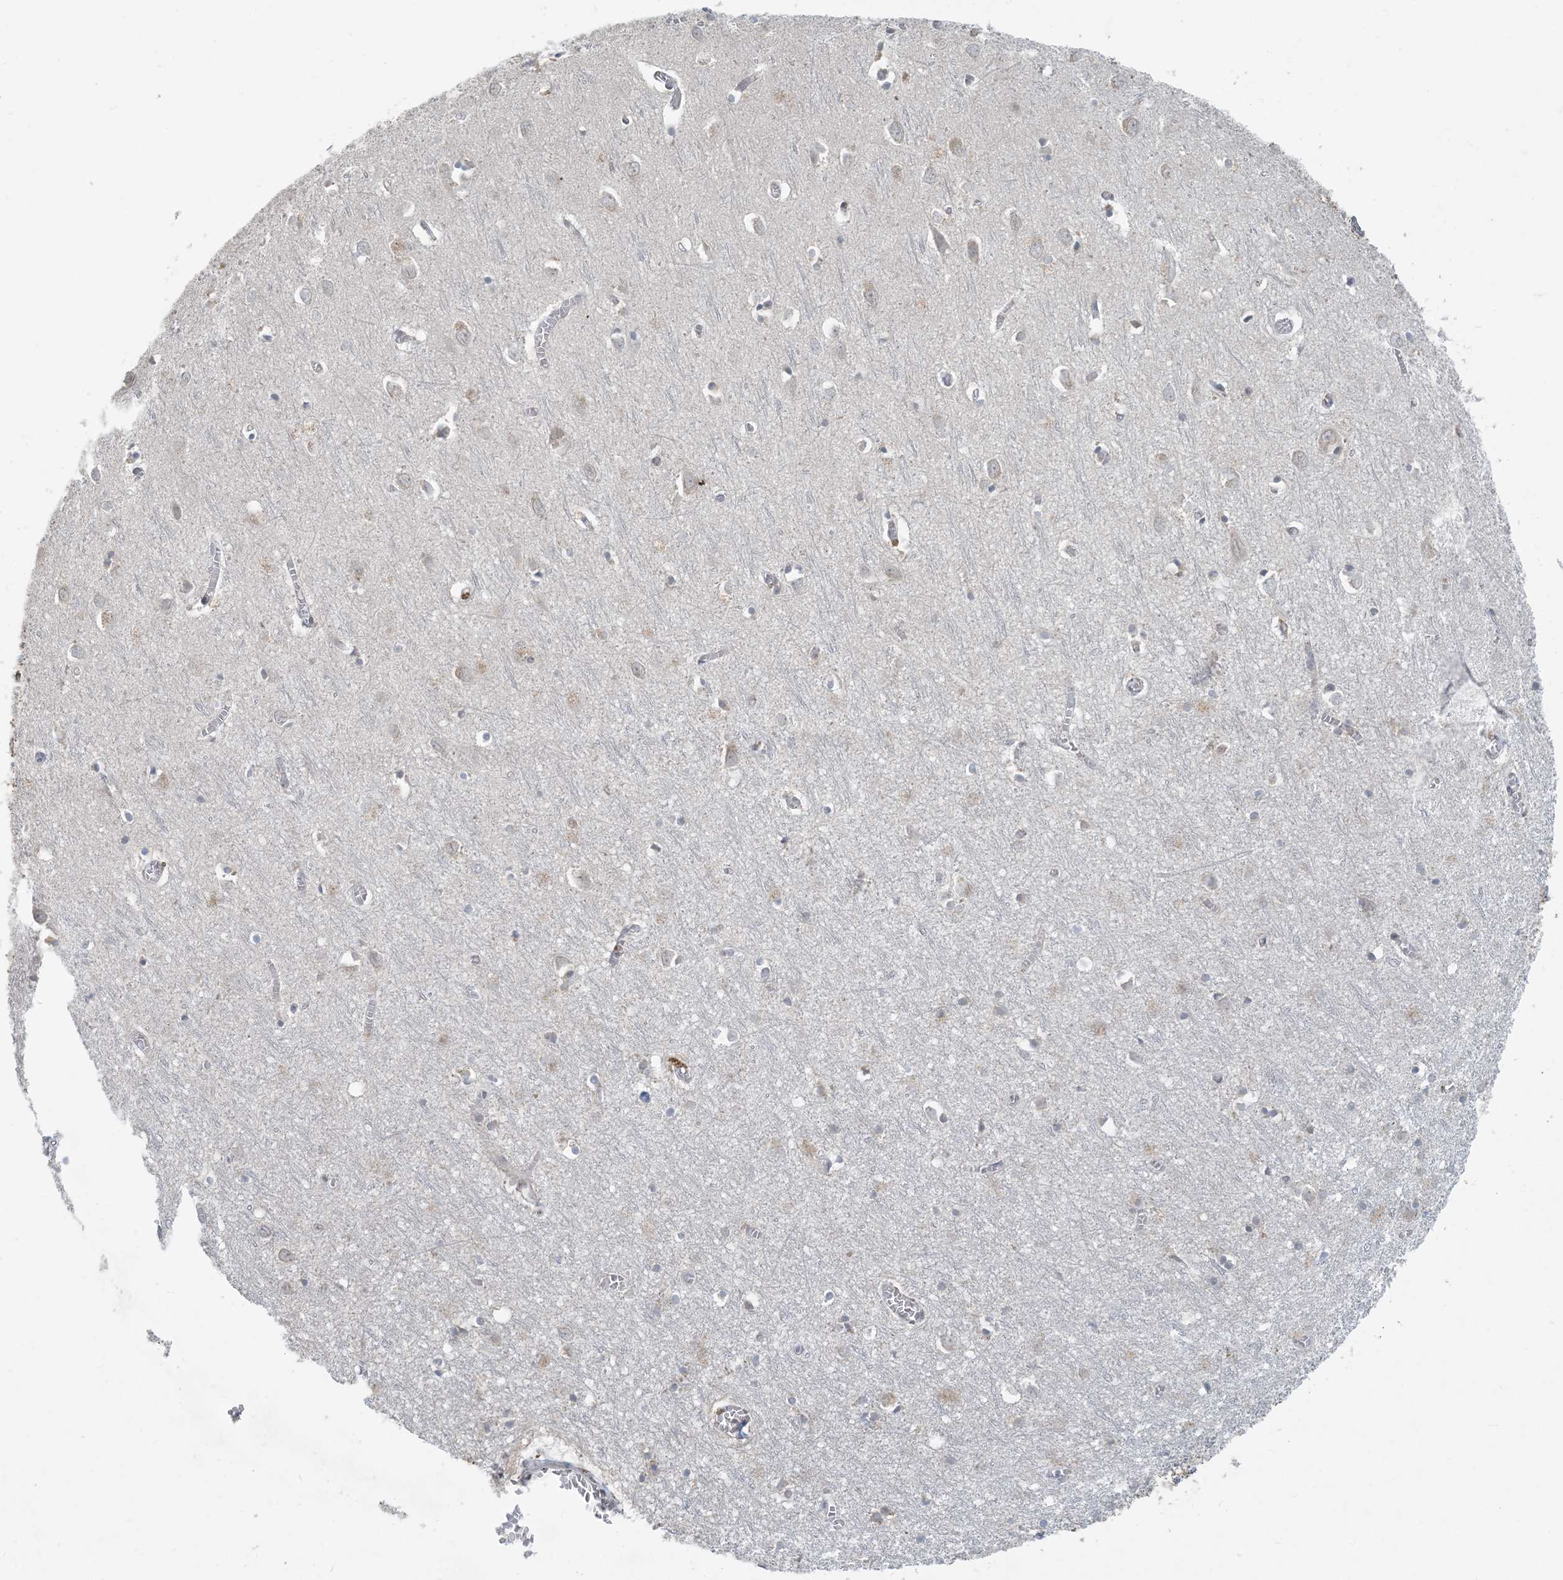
{"staining": {"intensity": "negative", "quantity": "none", "location": "none"}, "tissue": "cerebral cortex", "cell_type": "Endothelial cells", "image_type": "normal", "snomed": [{"axis": "morphology", "description": "Normal tissue, NOS"}, {"axis": "topography", "description": "Cerebral cortex"}], "caption": "Immunohistochemistry (IHC) of benign human cerebral cortex exhibits no staining in endothelial cells. The staining is performed using DAB brown chromogen with nuclei counter-stained in using hematoxylin.", "gene": "HACL1", "patient": {"sex": "female", "age": 64}}